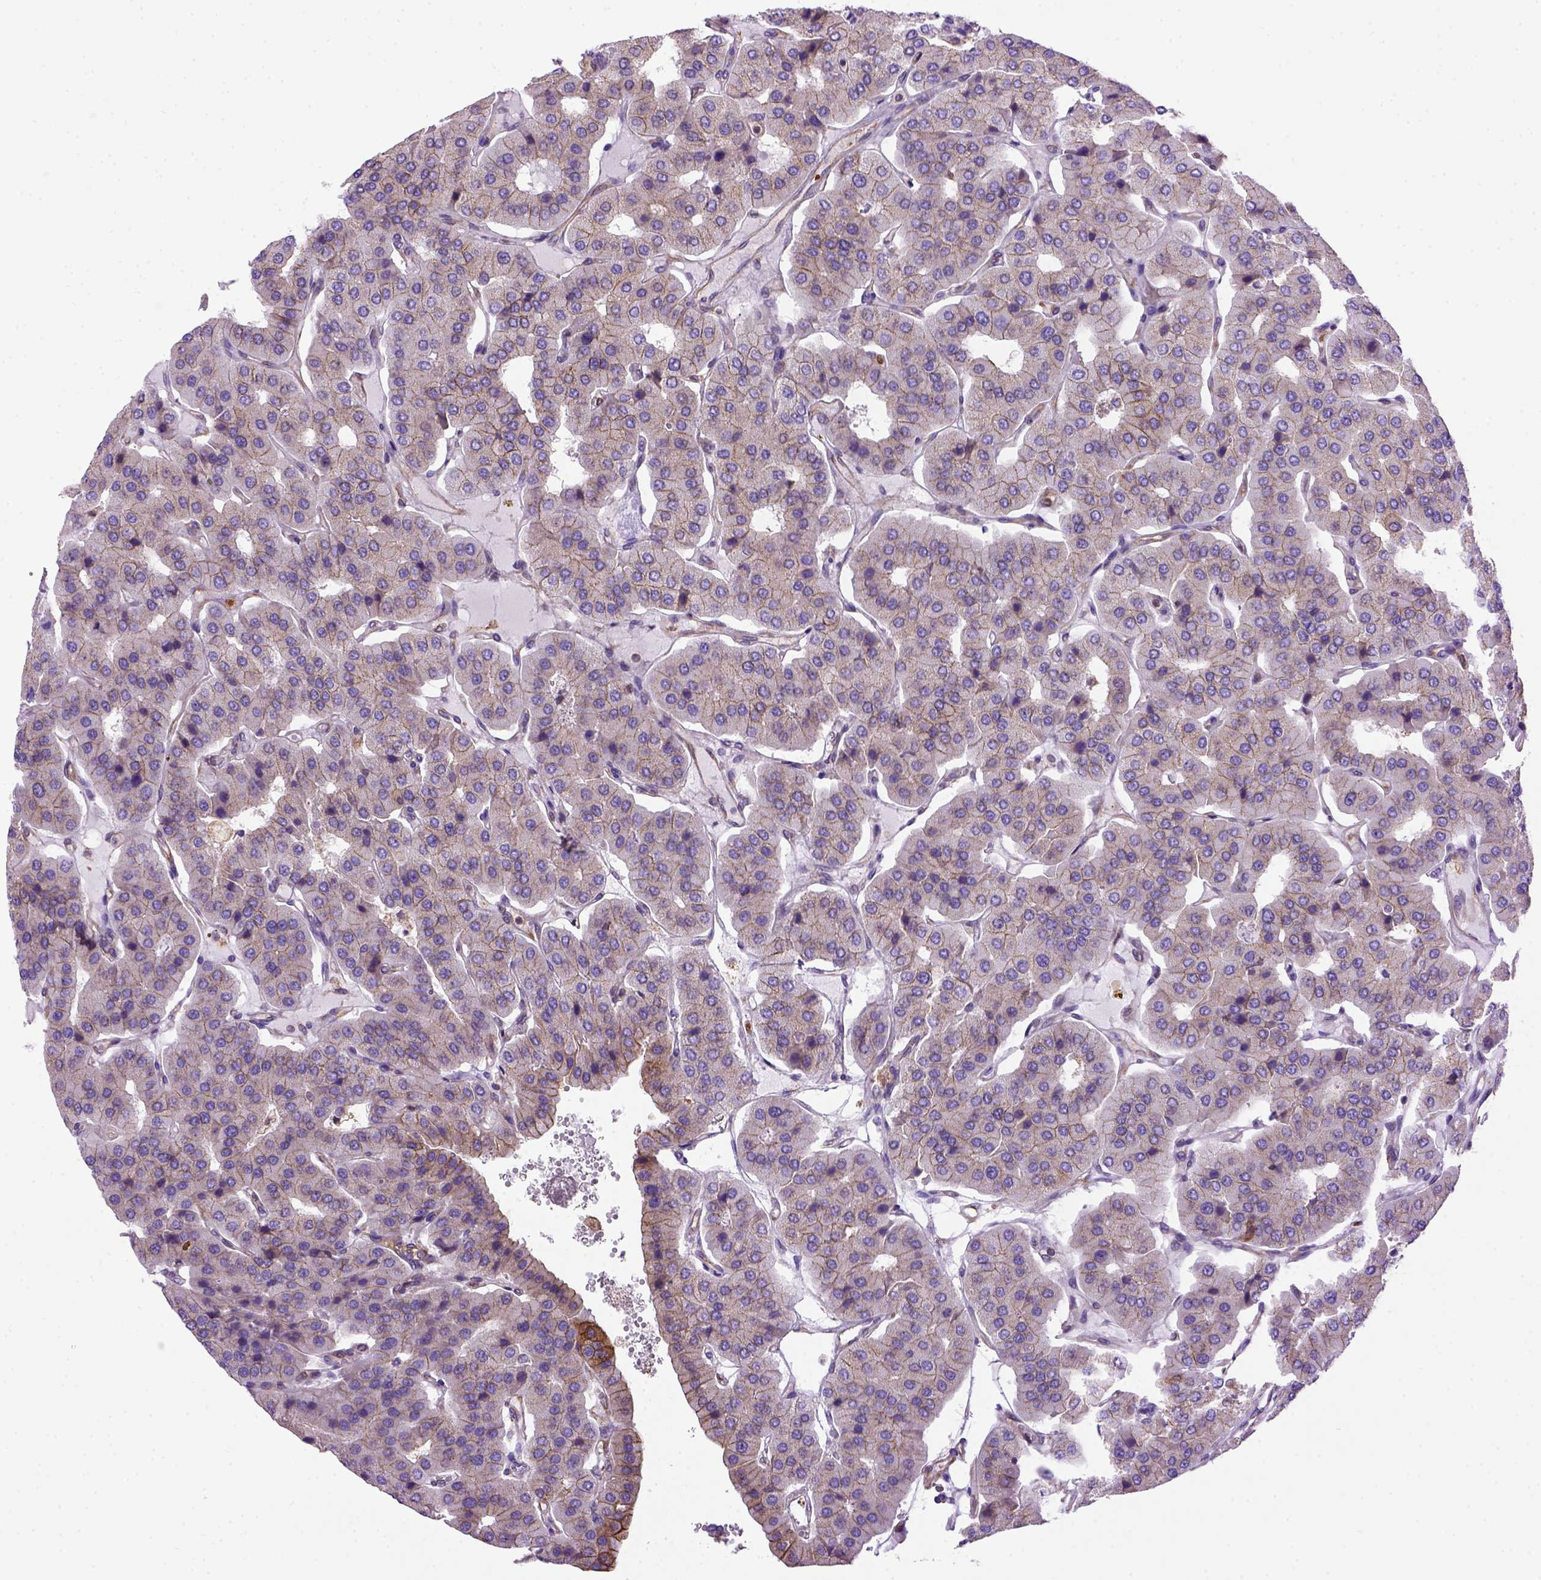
{"staining": {"intensity": "weak", "quantity": "25%-75%", "location": "cytoplasmic/membranous"}, "tissue": "parathyroid gland", "cell_type": "Glandular cells", "image_type": "normal", "snomed": [{"axis": "morphology", "description": "Normal tissue, NOS"}, {"axis": "morphology", "description": "Adenoma, NOS"}, {"axis": "topography", "description": "Parathyroid gland"}], "caption": "Parathyroid gland stained with immunohistochemistry (IHC) displays weak cytoplasmic/membranous positivity in about 25%-75% of glandular cells.", "gene": "MVP", "patient": {"sex": "female", "age": 86}}